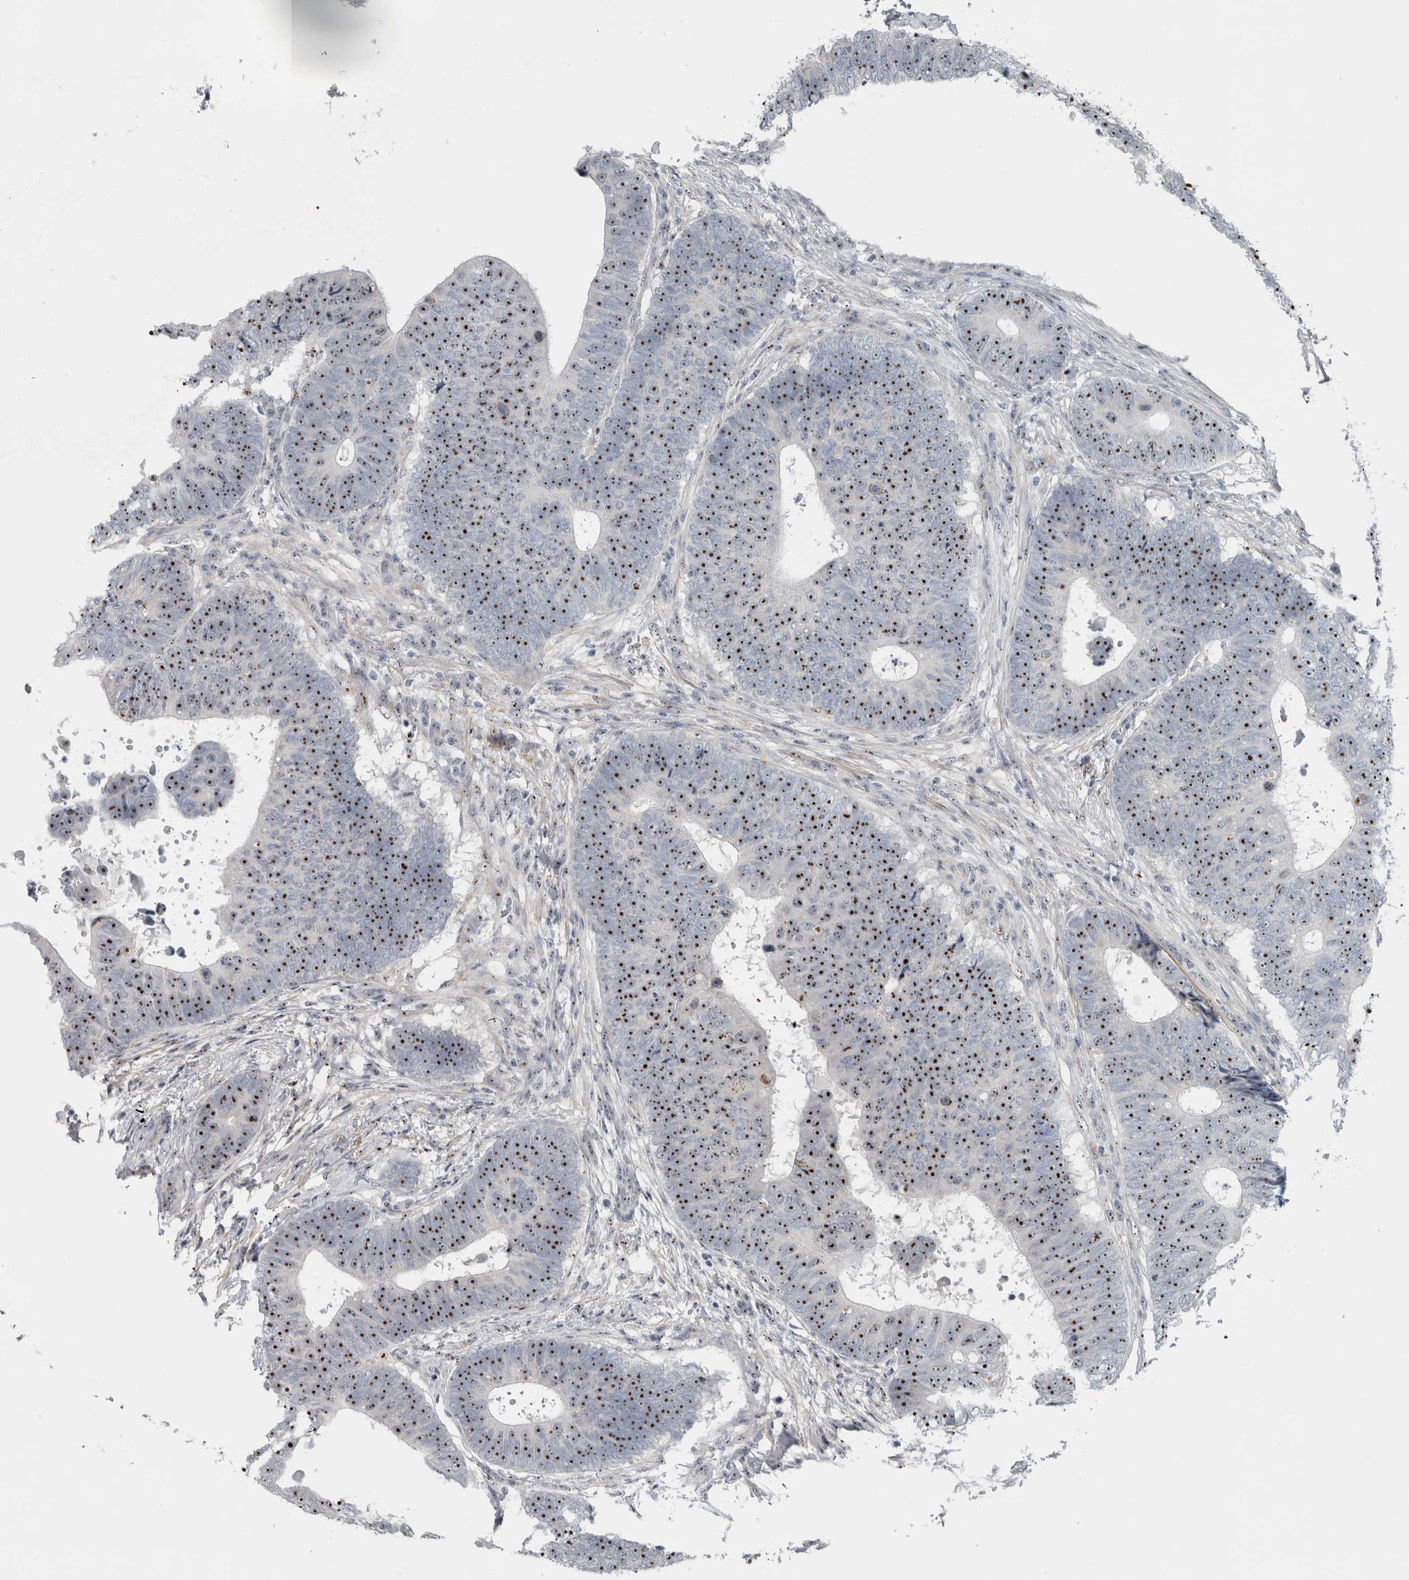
{"staining": {"intensity": "strong", "quantity": ">75%", "location": "nuclear"}, "tissue": "colorectal cancer", "cell_type": "Tumor cells", "image_type": "cancer", "snomed": [{"axis": "morphology", "description": "Adenocarcinoma, NOS"}, {"axis": "topography", "description": "Colon"}], "caption": "Colorectal cancer (adenocarcinoma) stained with a protein marker demonstrates strong staining in tumor cells.", "gene": "UTP6", "patient": {"sex": "male", "age": 56}}